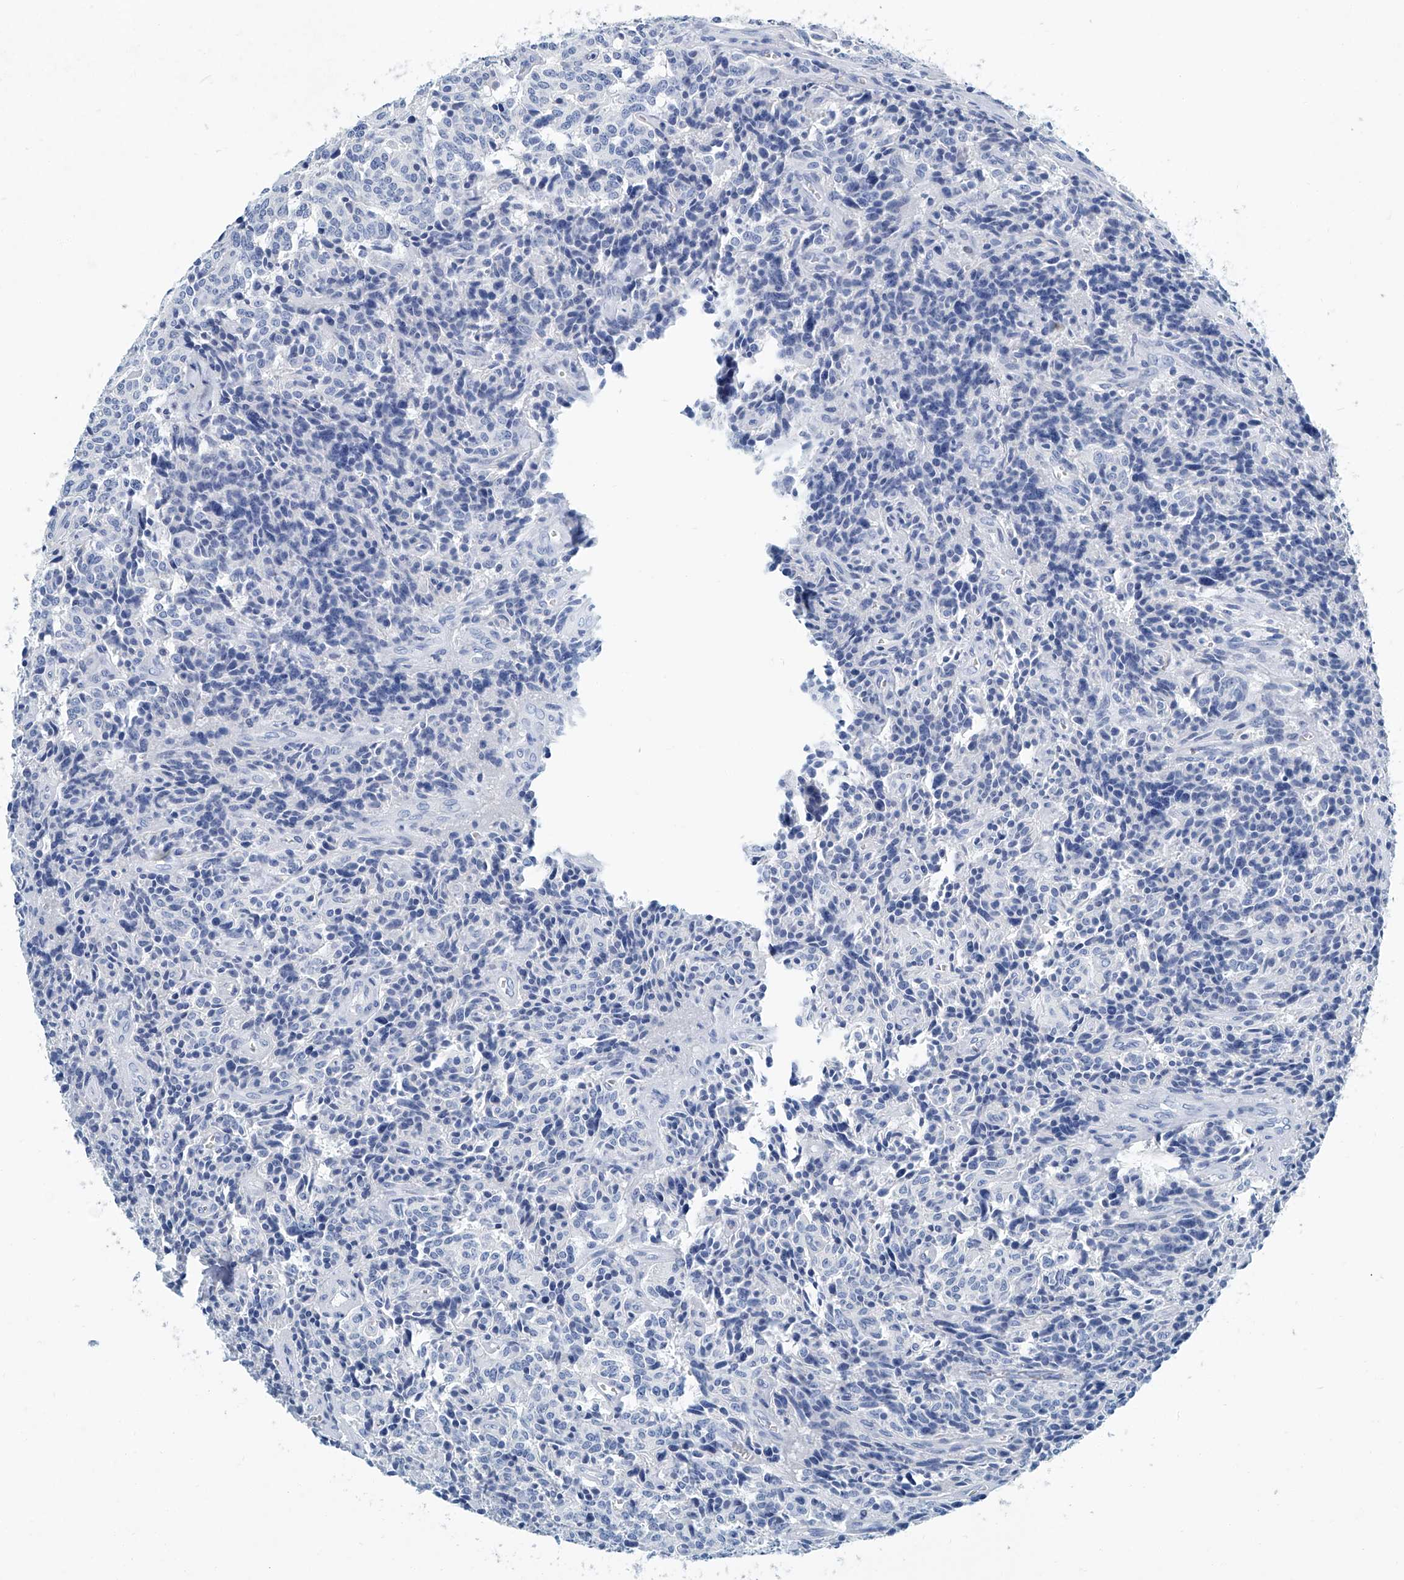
{"staining": {"intensity": "negative", "quantity": "none", "location": "none"}, "tissue": "carcinoid", "cell_type": "Tumor cells", "image_type": "cancer", "snomed": [{"axis": "morphology", "description": "Carcinoid, malignant, NOS"}, {"axis": "topography", "description": "Lung"}], "caption": "Immunohistochemistry (IHC) of carcinoid exhibits no expression in tumor cells.", "gene": "CYP2A7", "patient": {"sex": "female", "age": 46}}